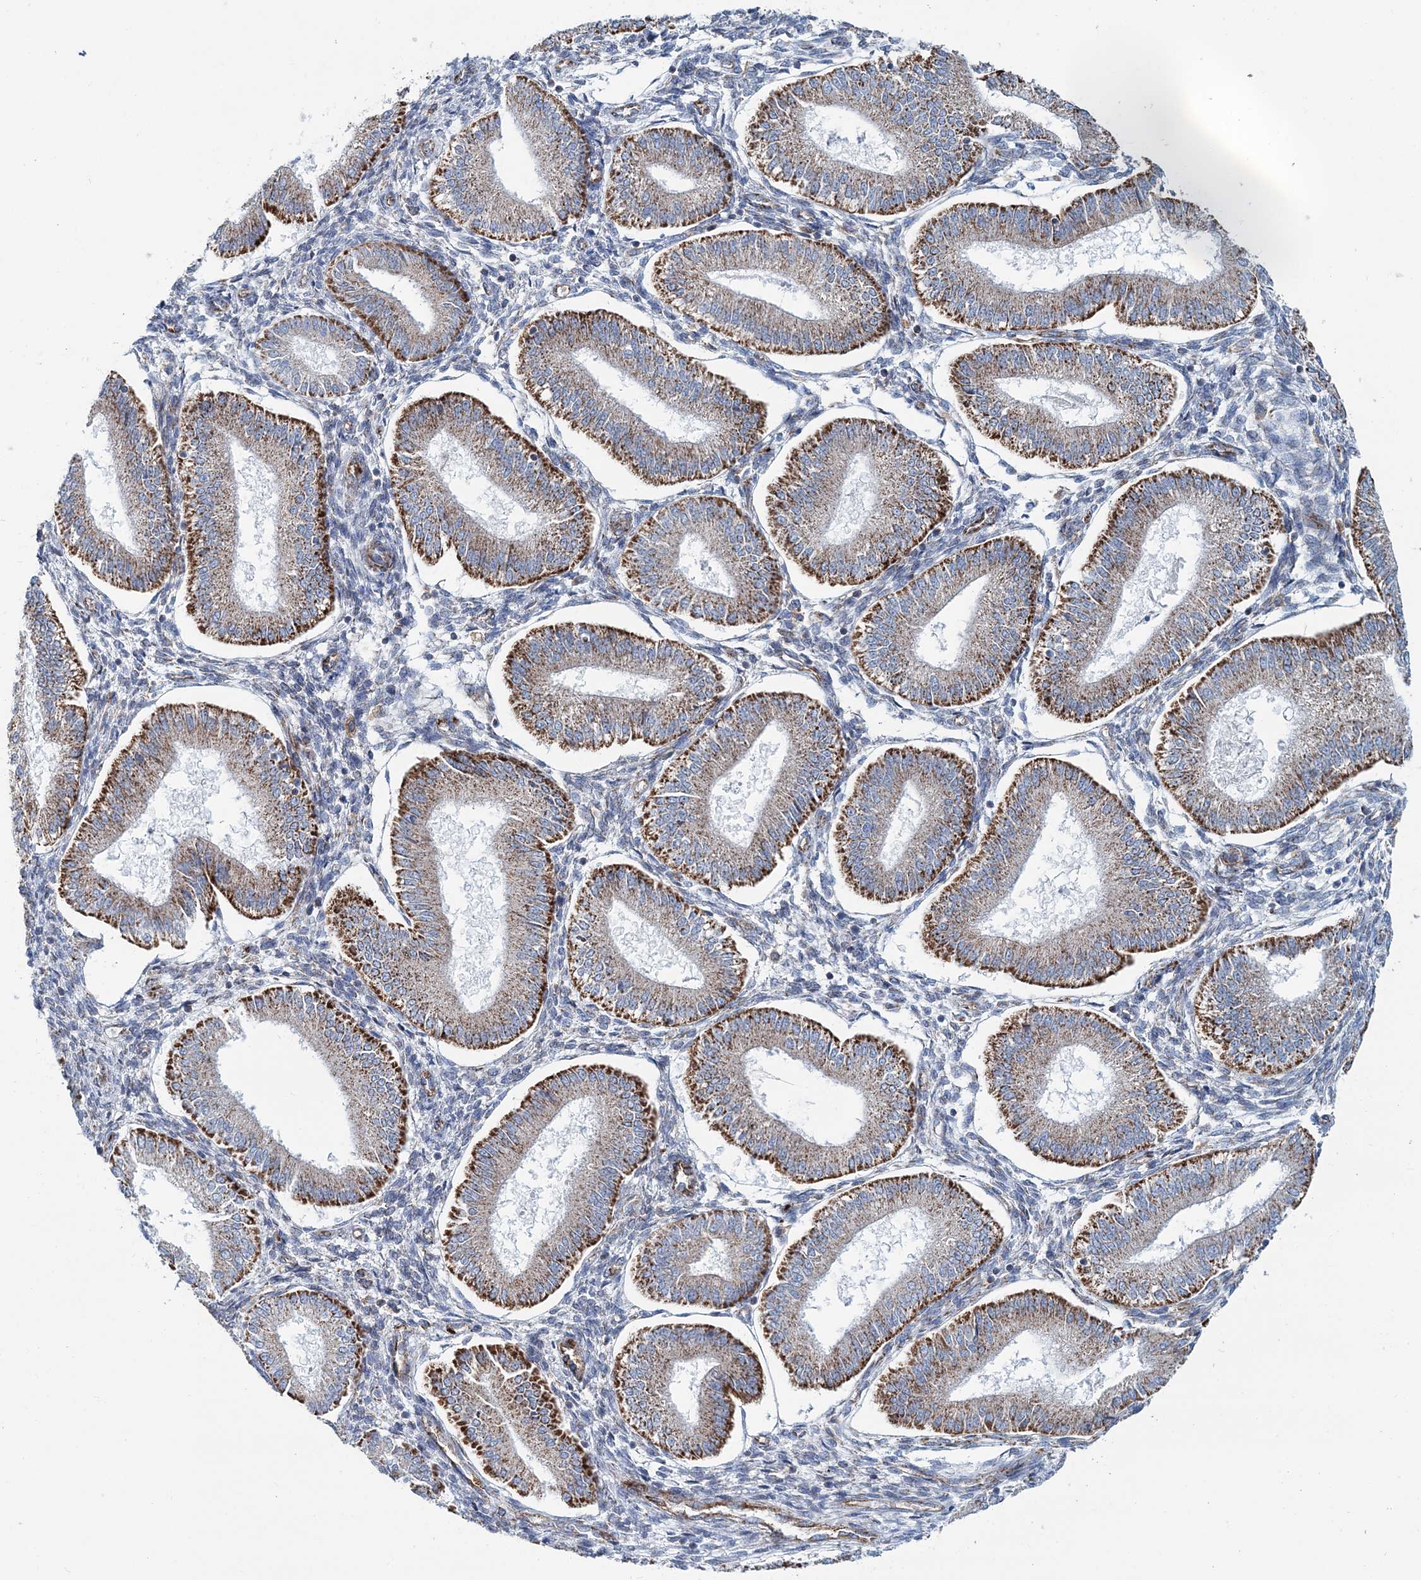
{"staining": {"intensity": "negative", "quantity": "none", "location": "none"}, "tissue": "endometrium", "cell_type": "Cells in endometrial stroma", "image_type": "normal", "snomed": [{"axis": "morphology", "description": "Normal tissue, NOS"}, {"axis": "topography", "description": "Endometrium"}], "caption": "This photomicrograph is of normal endometrium stained with immunohistochemistry (IHC) to label a protein in brown with the nuclei are counter-stained blue. There is no staining in cells in endometrial stroma. (DAB (3,3'-diaminobenzidine) IHC with hematoxylin counter stain).", "gene": "ARHGAP6", "patient": {"sex": "female", "age": 39}}